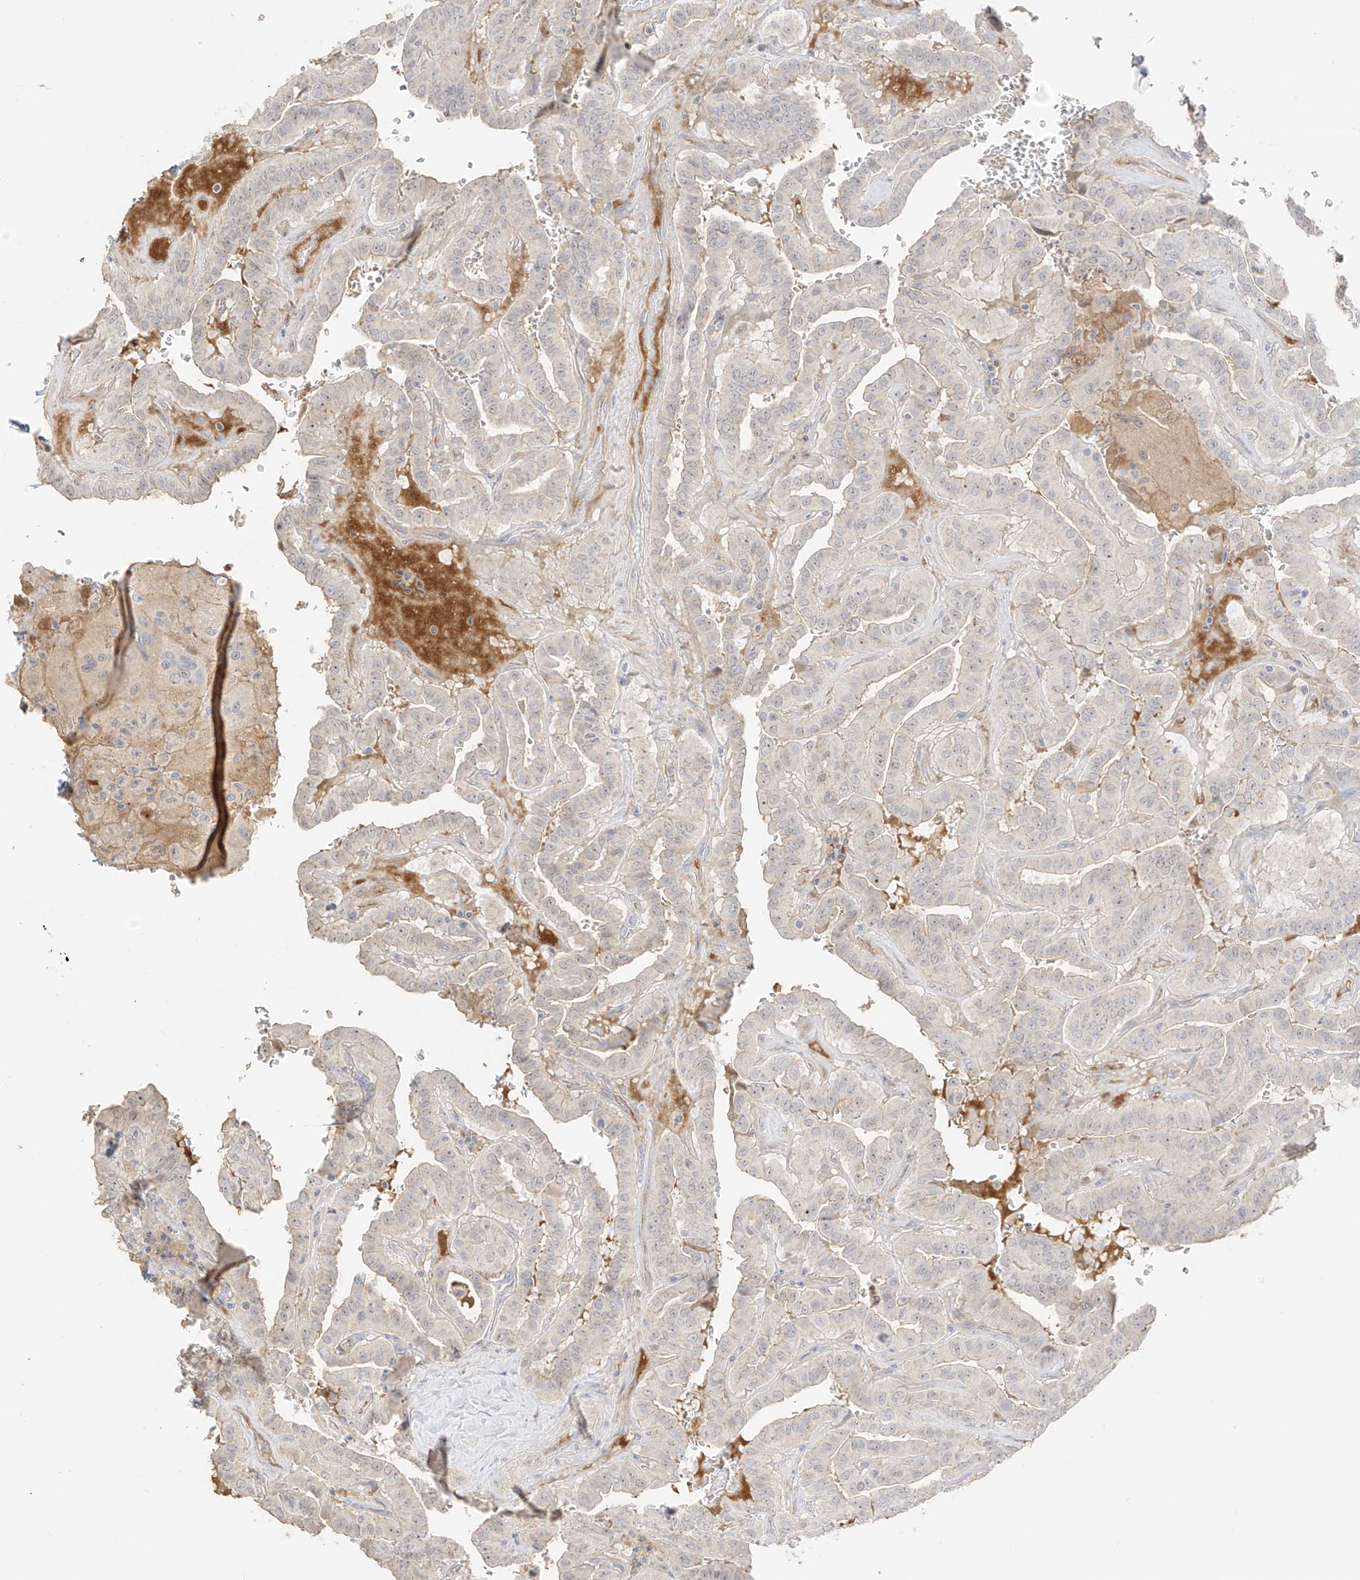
{"staining": {"intensity": "weak", "quantity": "<25%", "location": "nuclear"}, "tissue": "thyroid cancer", "cell_type": "Tumor cells", "image_type": "cancer", "snomed": [{"axis": "morphology", "description": "Papillary adenocarcinoma, NOS"}, {"axis": "topography", "description": "Thyroid gland"}], "caption": "DAB immunohistochemical staining of human papillary adenocarcinoma (thyroid) exhibits no significant expression in tumor cells.", "gene": "ZBTB41", "patient": {"sex": "male", "age": 77}}